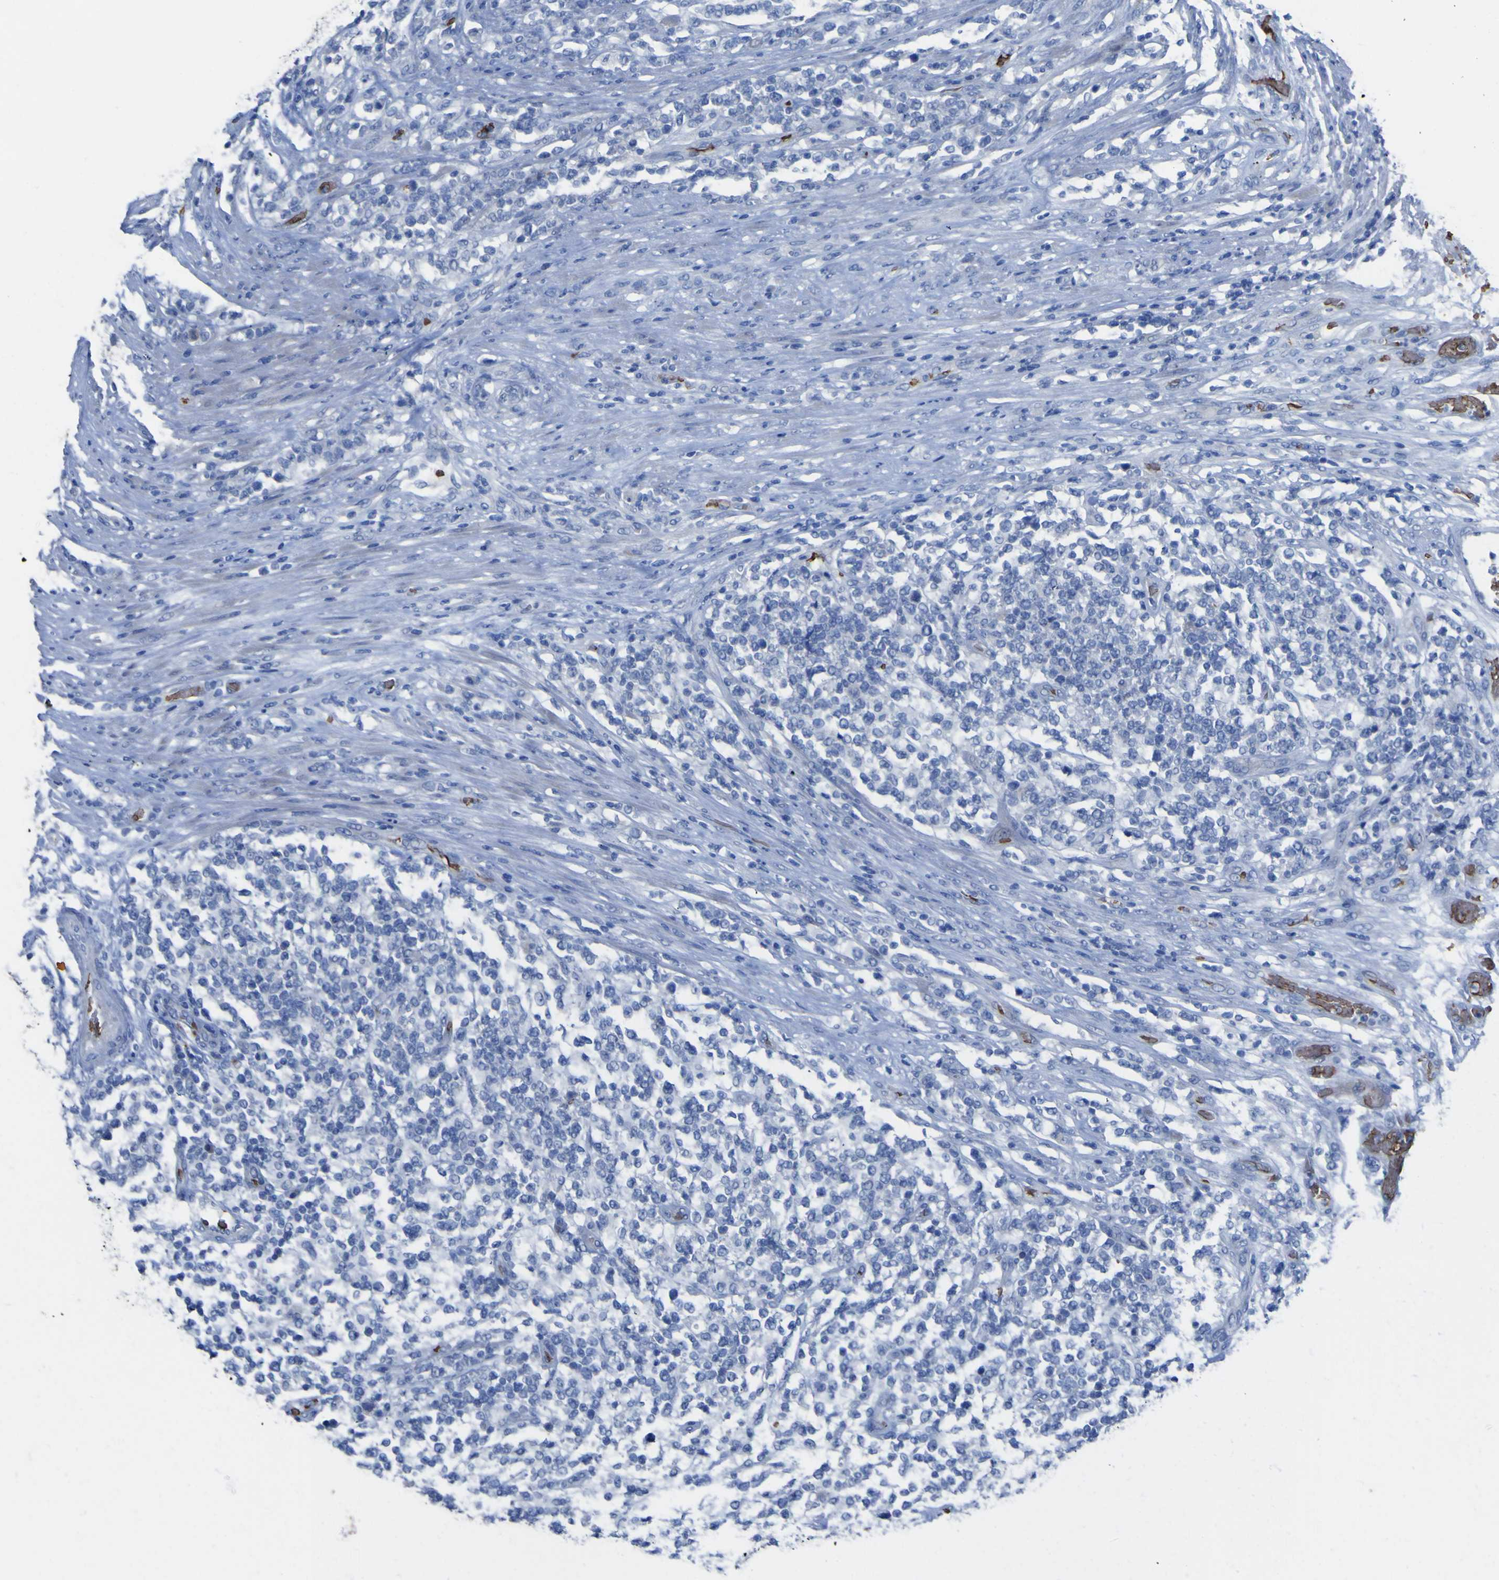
{"staining": {"intensity": "negative", "quantity": "none", "location": "none"}, "tissue": "lymphoma", "cell_type": "Tumor cells", "image_type": "cancer", "snomed": [{"axis": "morphology", "description": "Malignant lymphoma, non-Hodgkin's type, High grade"}, {"axis": "topography", "description": "Soft tissue"}], "caption": "Tumor cells are negative for protein expression in human lymphoma. The staining was performed using DAB to visualize the protein expression in brown, while the nuclei were stained in blue with hematoxylin (Magnification: 20x).", "gene": "GCM1", "patient": {"sex": "male", "age": 18}}